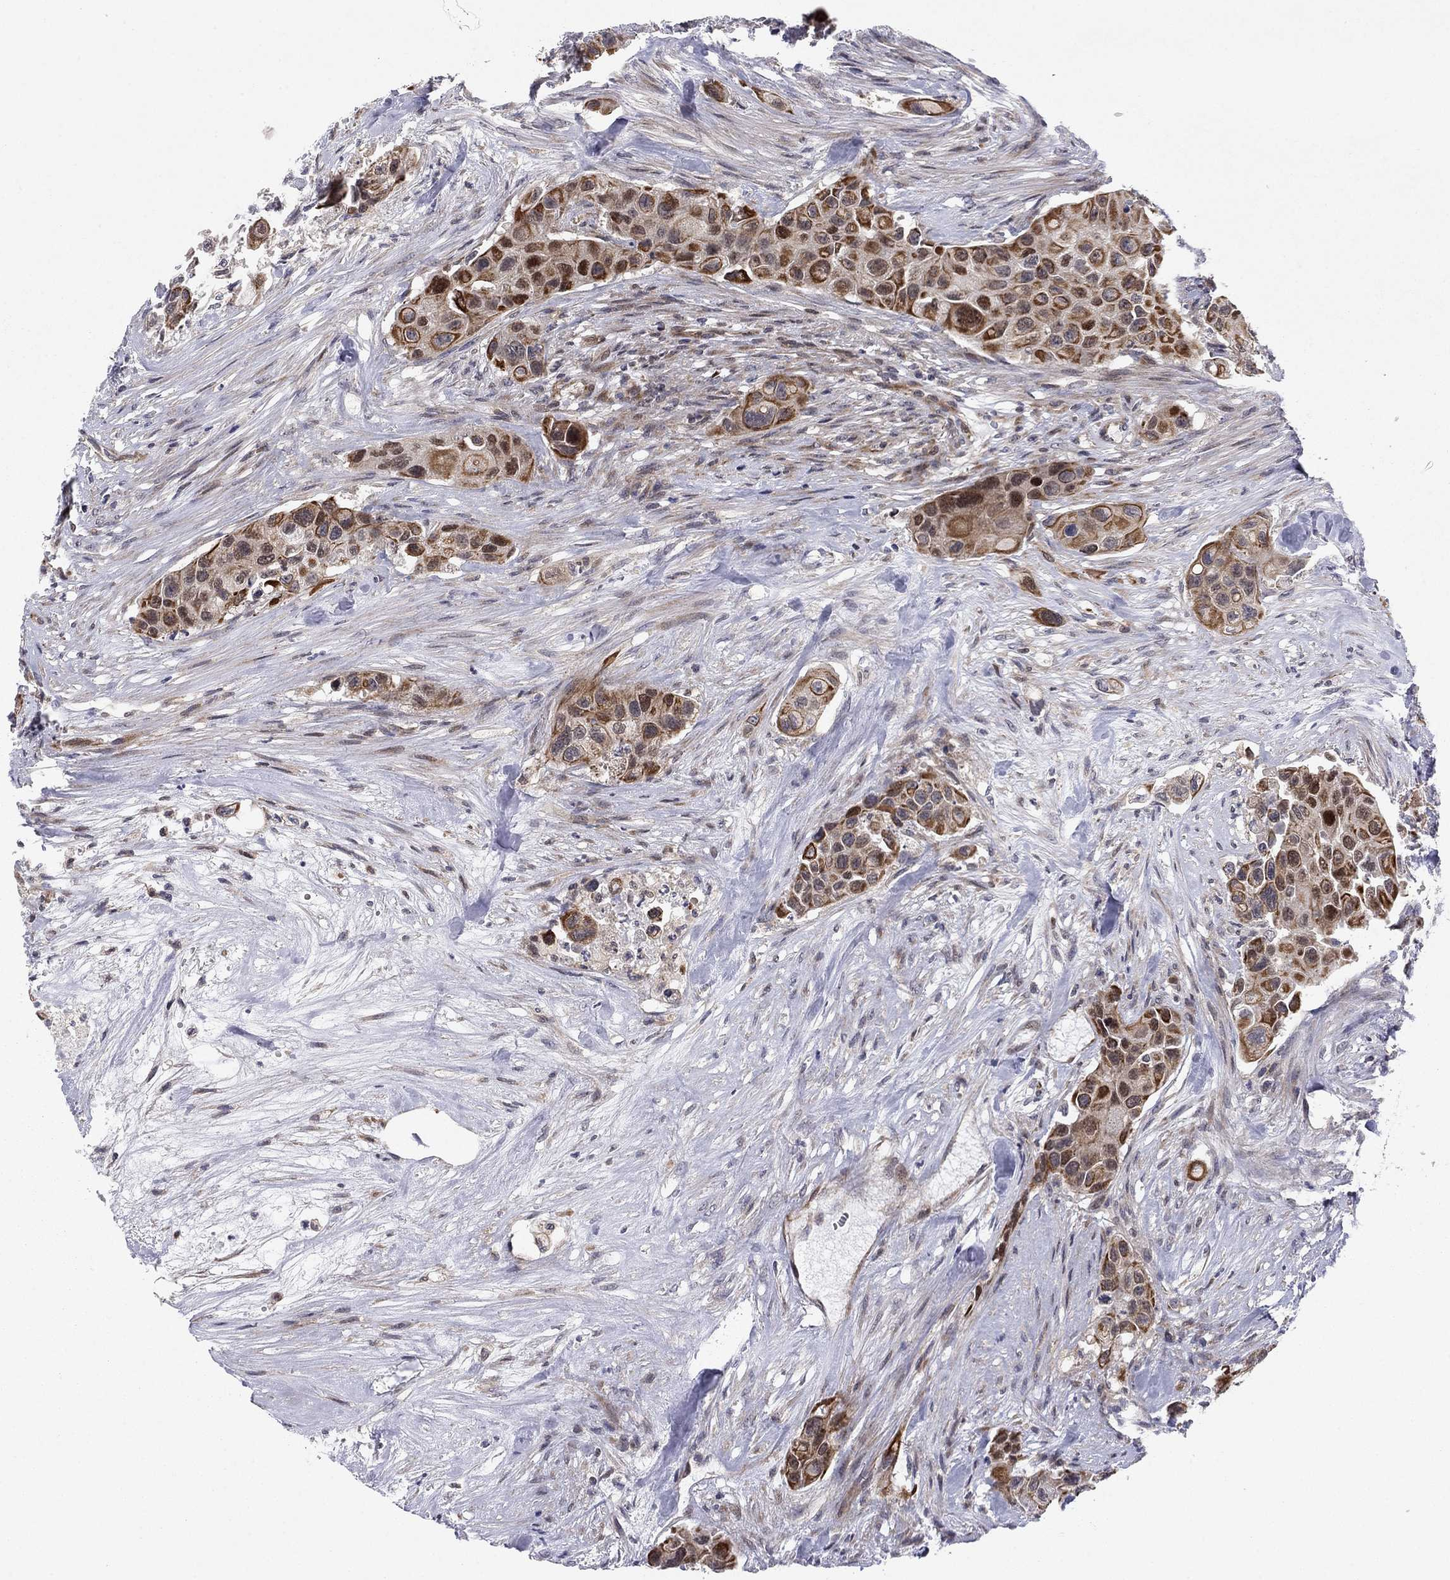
{"staining": {"intensity": "strong", "quantity": "25%-75%", "location": "cytoplasmic/membranous,nuclear"}, "tissue": "urothelial cancer", "cell_type": "Tumor cells", "image_type": "cancer", "snomed": [{"axis": "morphology", "description": "Urothelial carcinoma, High grade"}, {"axis": "topography", "description": "Urinary bladder"}], "caption": "Tumor cells exhibit high levels of strong cytoplasmic/membranous and nuclear positivity in approximately 25%-75% of cells in urothelial carcinoma (high-grade).", "gene": "BCL11A", "patient": {"sex": "female", "age": 73}}